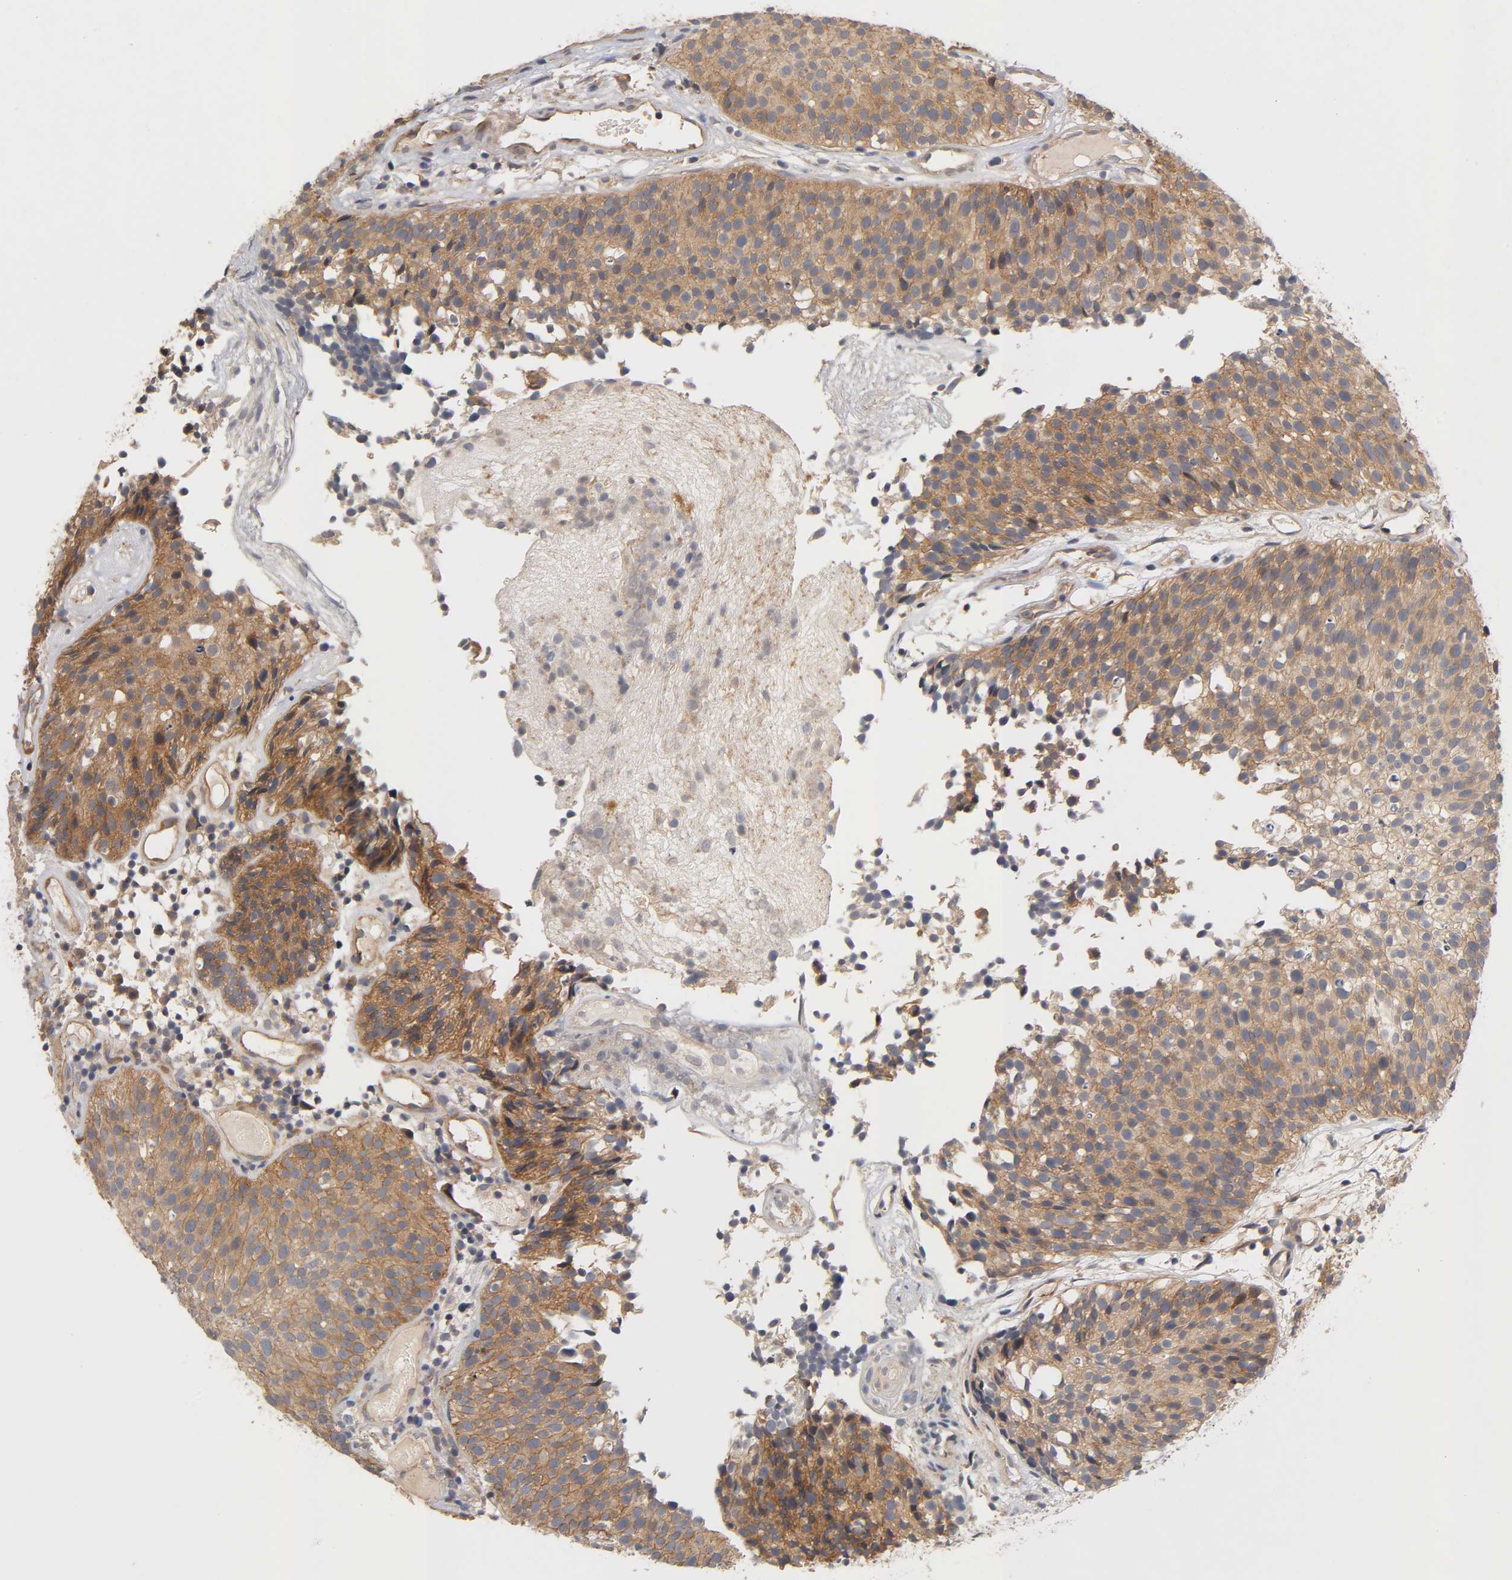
{"staining": {"intensity": "moderate", "quantity": ">75%", "location": "cytoplasmic/membranous"}, "tissue": "urothelial cancer", "cell_type": "Tumor cells", "image_type": "cancer", "snomed": [{"axis": "morphology", "description": "Urothelial carcinoma, Low grade"}, {"axis": "topography", "description": "Urinary bladder"}], "caption": "The immunohistochemical stain shows moderate cytoplasmic/membranous staining in tumor cells of urothelial cancer tissue. (Brightfield microscopy of DAB IHC at high magnification).", "gene": "PDZD11", "patient": {"sex": "male", "age": 85}}